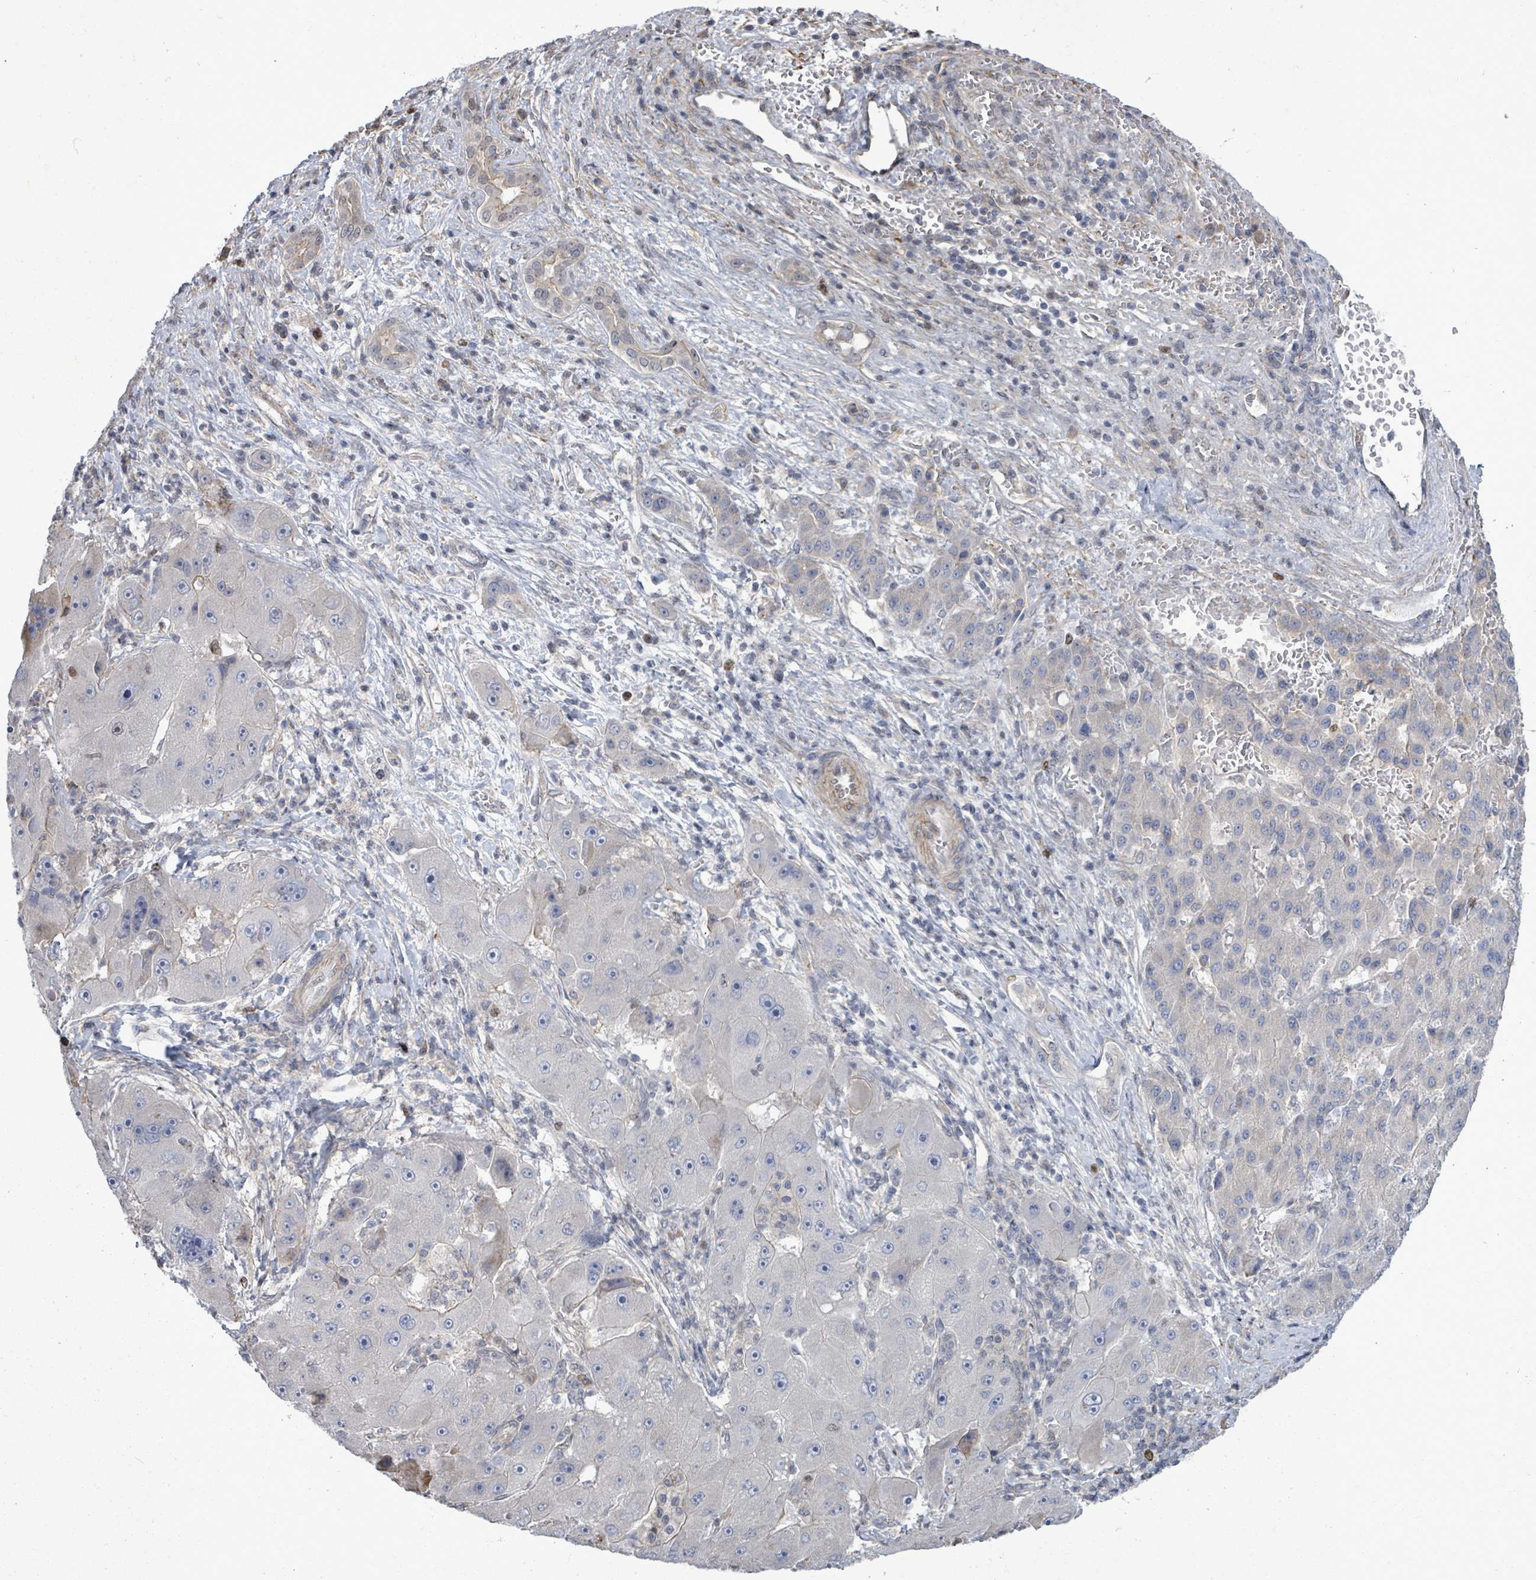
{"staining": {"intensity": "negative", "quantity": "none", "location": "none"}, "tissue": "liver cancer", "cell_type": "Tumor cells", "image_type": "cancer", "snomed": [{"axis": "morphology", "description": "Carcinoma, Hepatocellular, NOS"}, {"axis": "topography", "description": "Liver"}], "caption": "Immunohistochemistry photomicrograph of neoplastic tissue: human liver hepatocellular carcinoma stained with DAB (3,3'-diaminobenzidine) shows no significant protein expression in tumor cells.", "gene": "PAPSS1", "patient": {"sex": "male", "age": 76}}